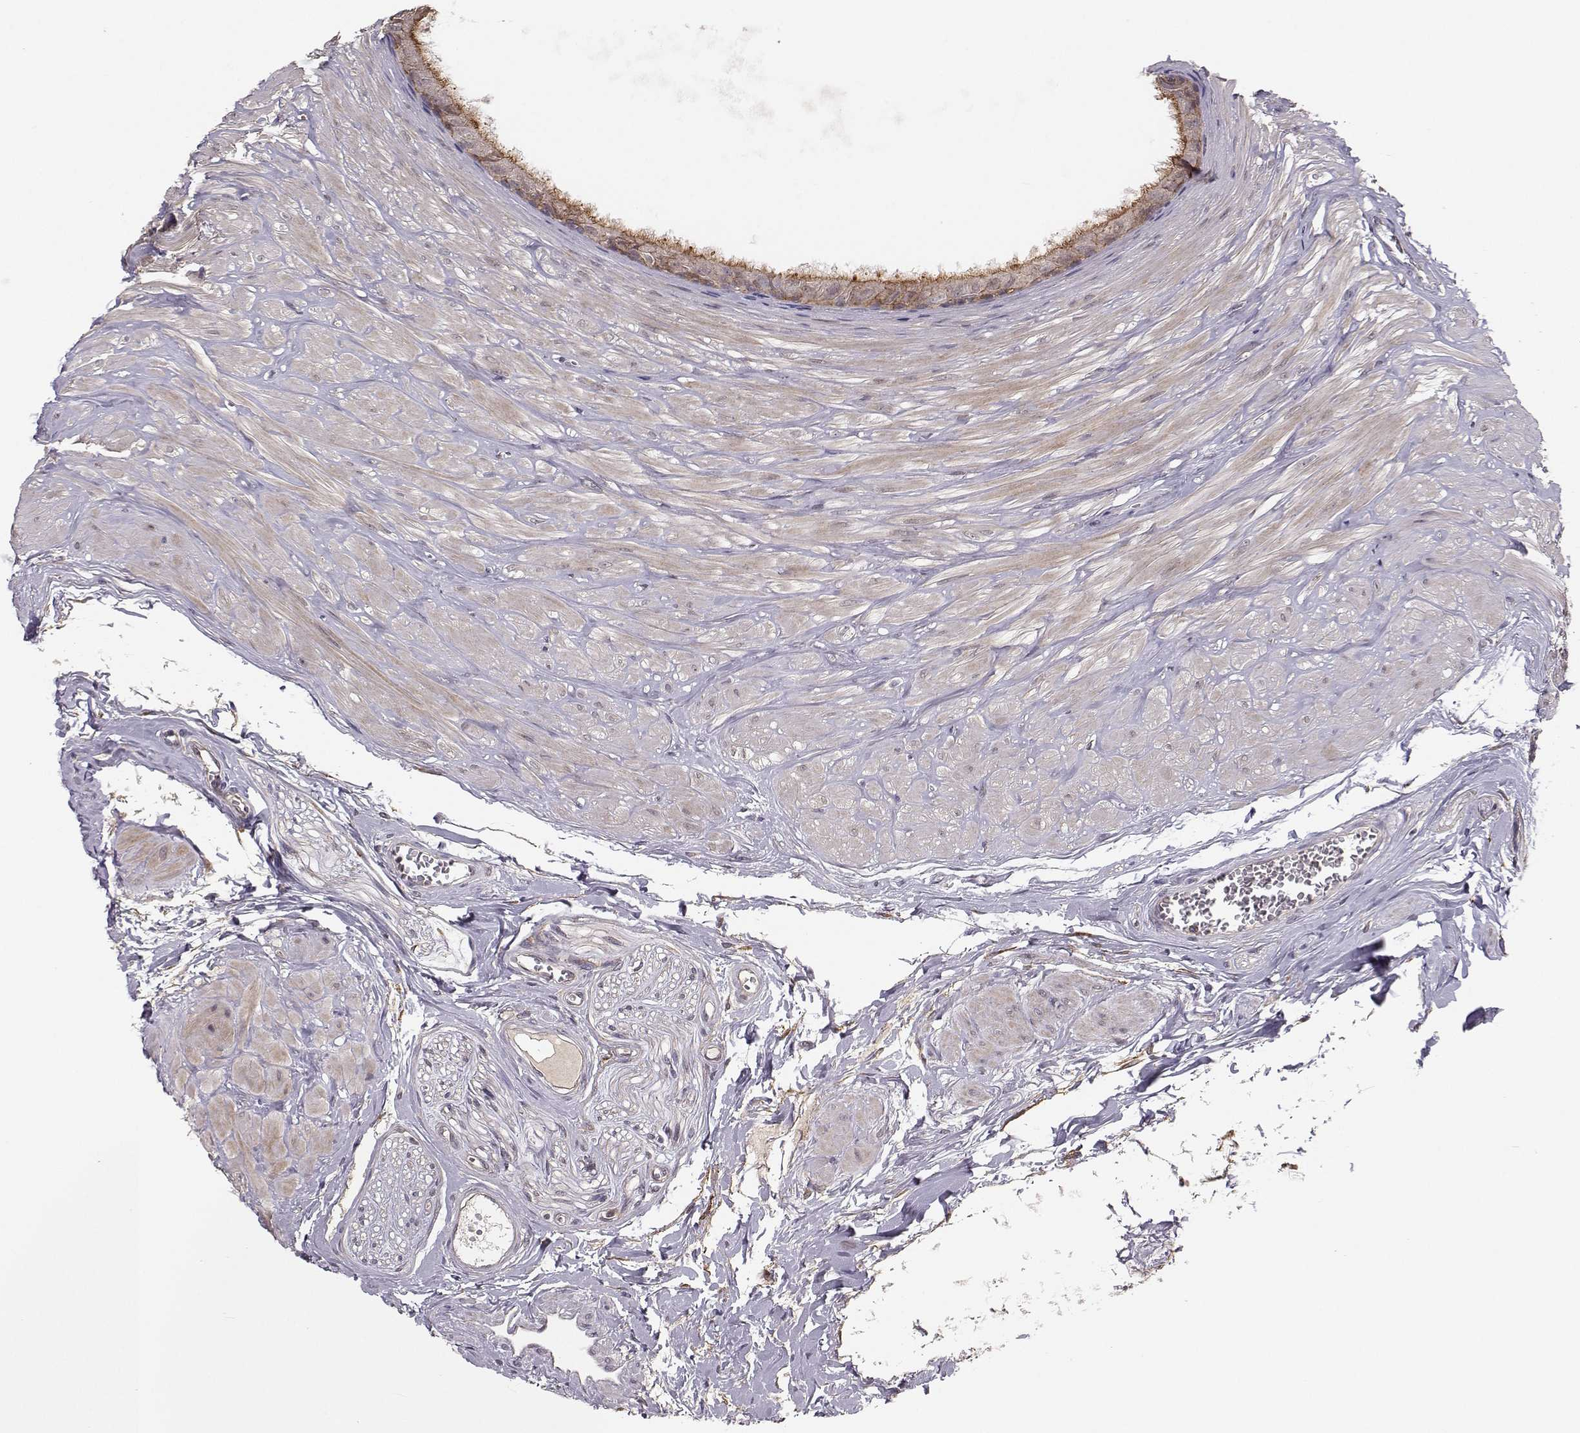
{"staining": {"intensity": "strong", "quantity": "25%-75%", "location": "cytoplasmic/membranous"}, "tissue": "epididymis", "cell_type": "Glandular cells", "image_type": "normal", "snomed": [{"axis": "morphology", "description": "Normal tissue, NOS"}, {"axis": "topography", "description": "Epididymis"}], "caption": "IHC (DAB (3,3'-diaminobenzidine)) staining of unremarkable human epididymis displays strong cytoplasmic/membranous protein staining in about 25%-75% of glandular cells.", "gene": "PLEKHG3", "patient": {"sex": "male", "age": 37}}